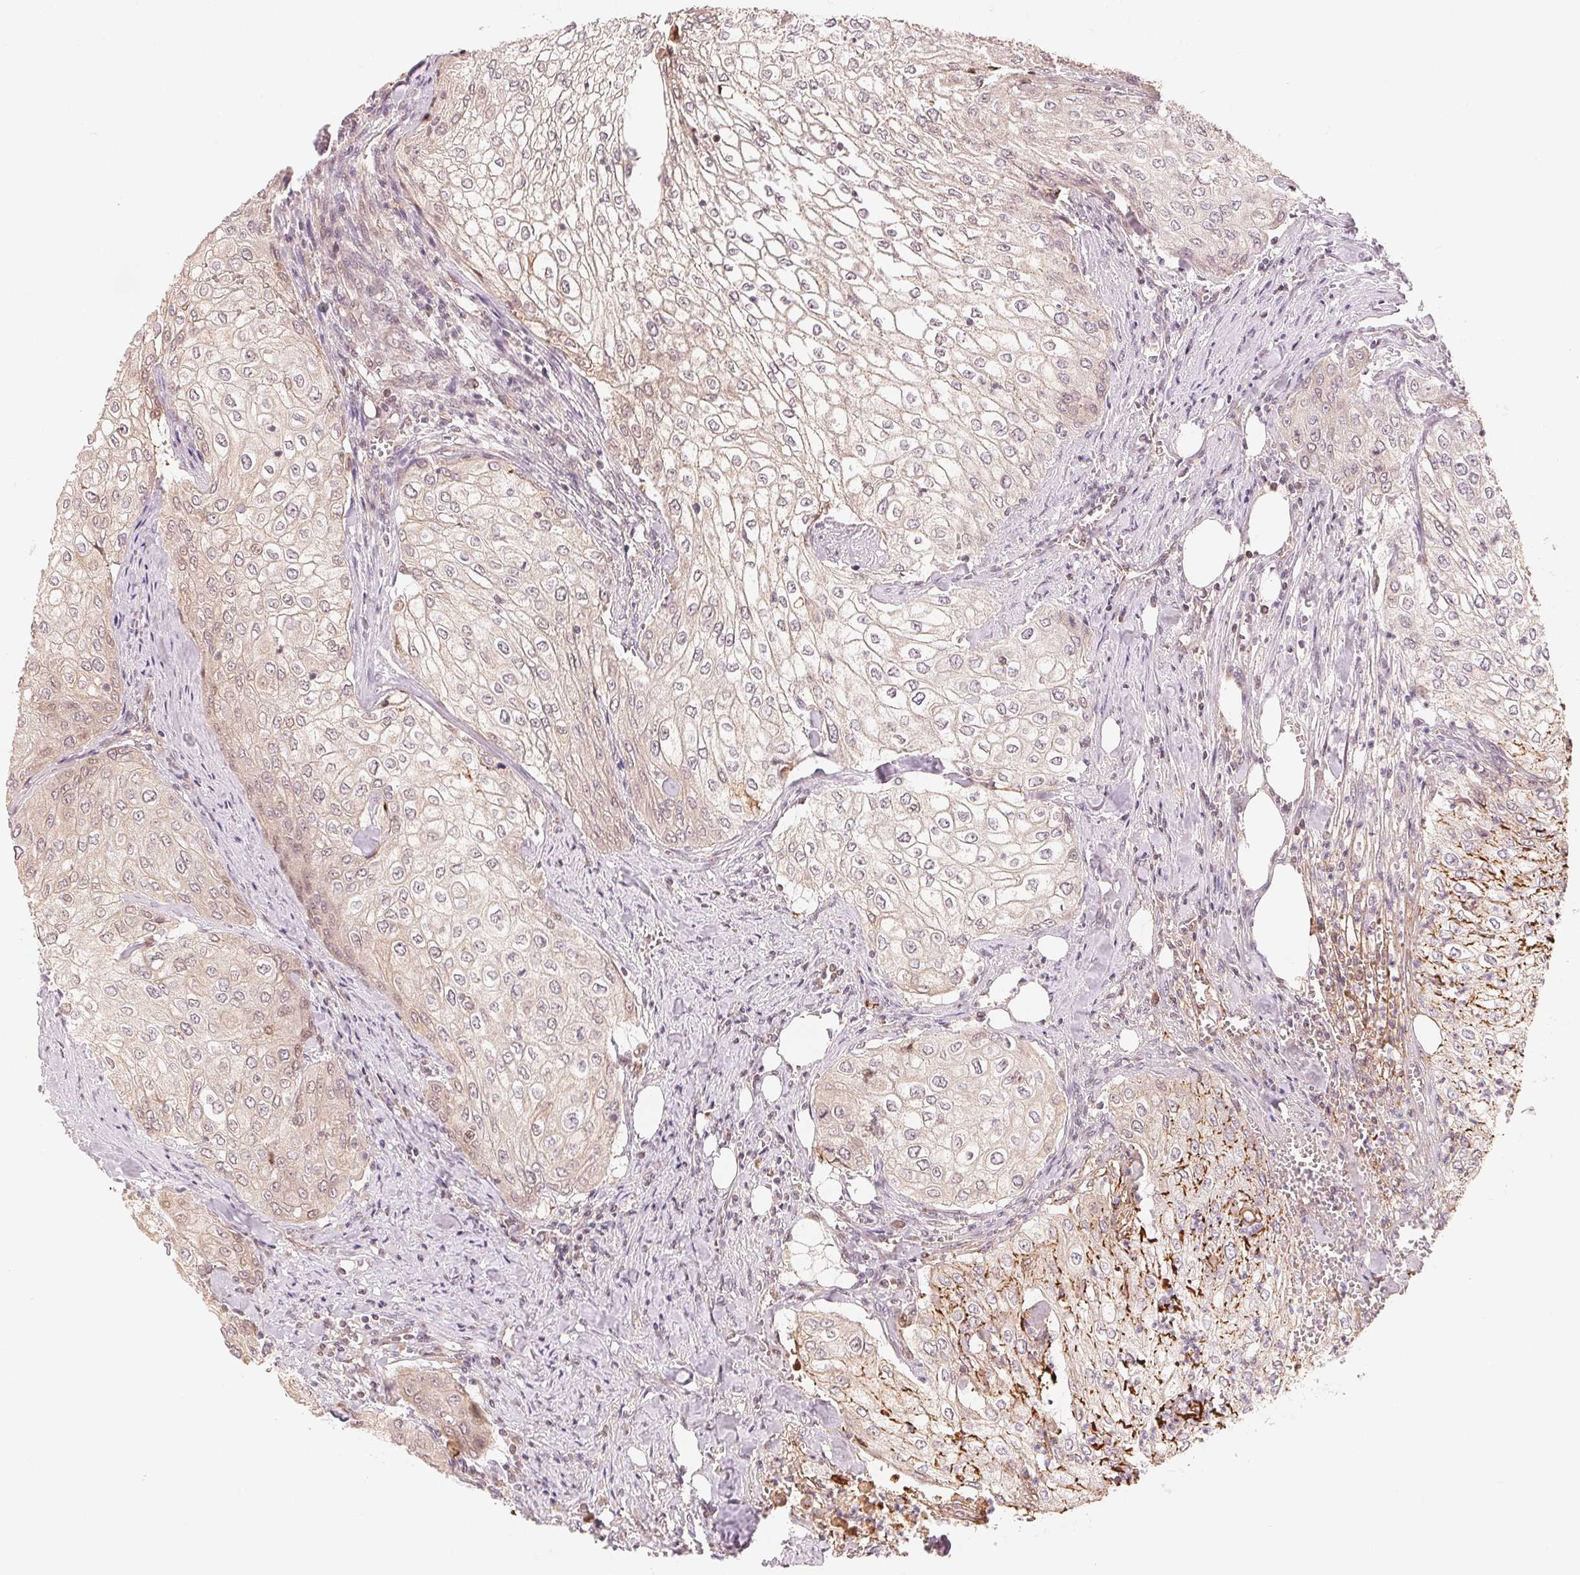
{"staining": {"intensity": "weak", "quantity": "25%-75%", "location": "cytoplasmic/membranous,nuclear"}, "tissue": "urothelial cancer", "cell_type": "Tumor cells", "image_type": "cancer", "snomed": [{"axis": "morphology", "description": "Urothelial carcinoma, High grade"}, {"axis": "topography", "description": "Urinary bladder"}], "caption": "Urothelial cancer tissue shows weak cytoplasmic/membranous and nuclear staining in about 25%-75% of tumor cells The staining was performed using DAB (3,3'-diaminobenzidine) to visualize the protein expression in brown, while the nuclei were stained in blue with hematoxylin (Magnification: 20x).", "gene": "PRKN", "patient": {"sex": "male", "age": 62}}